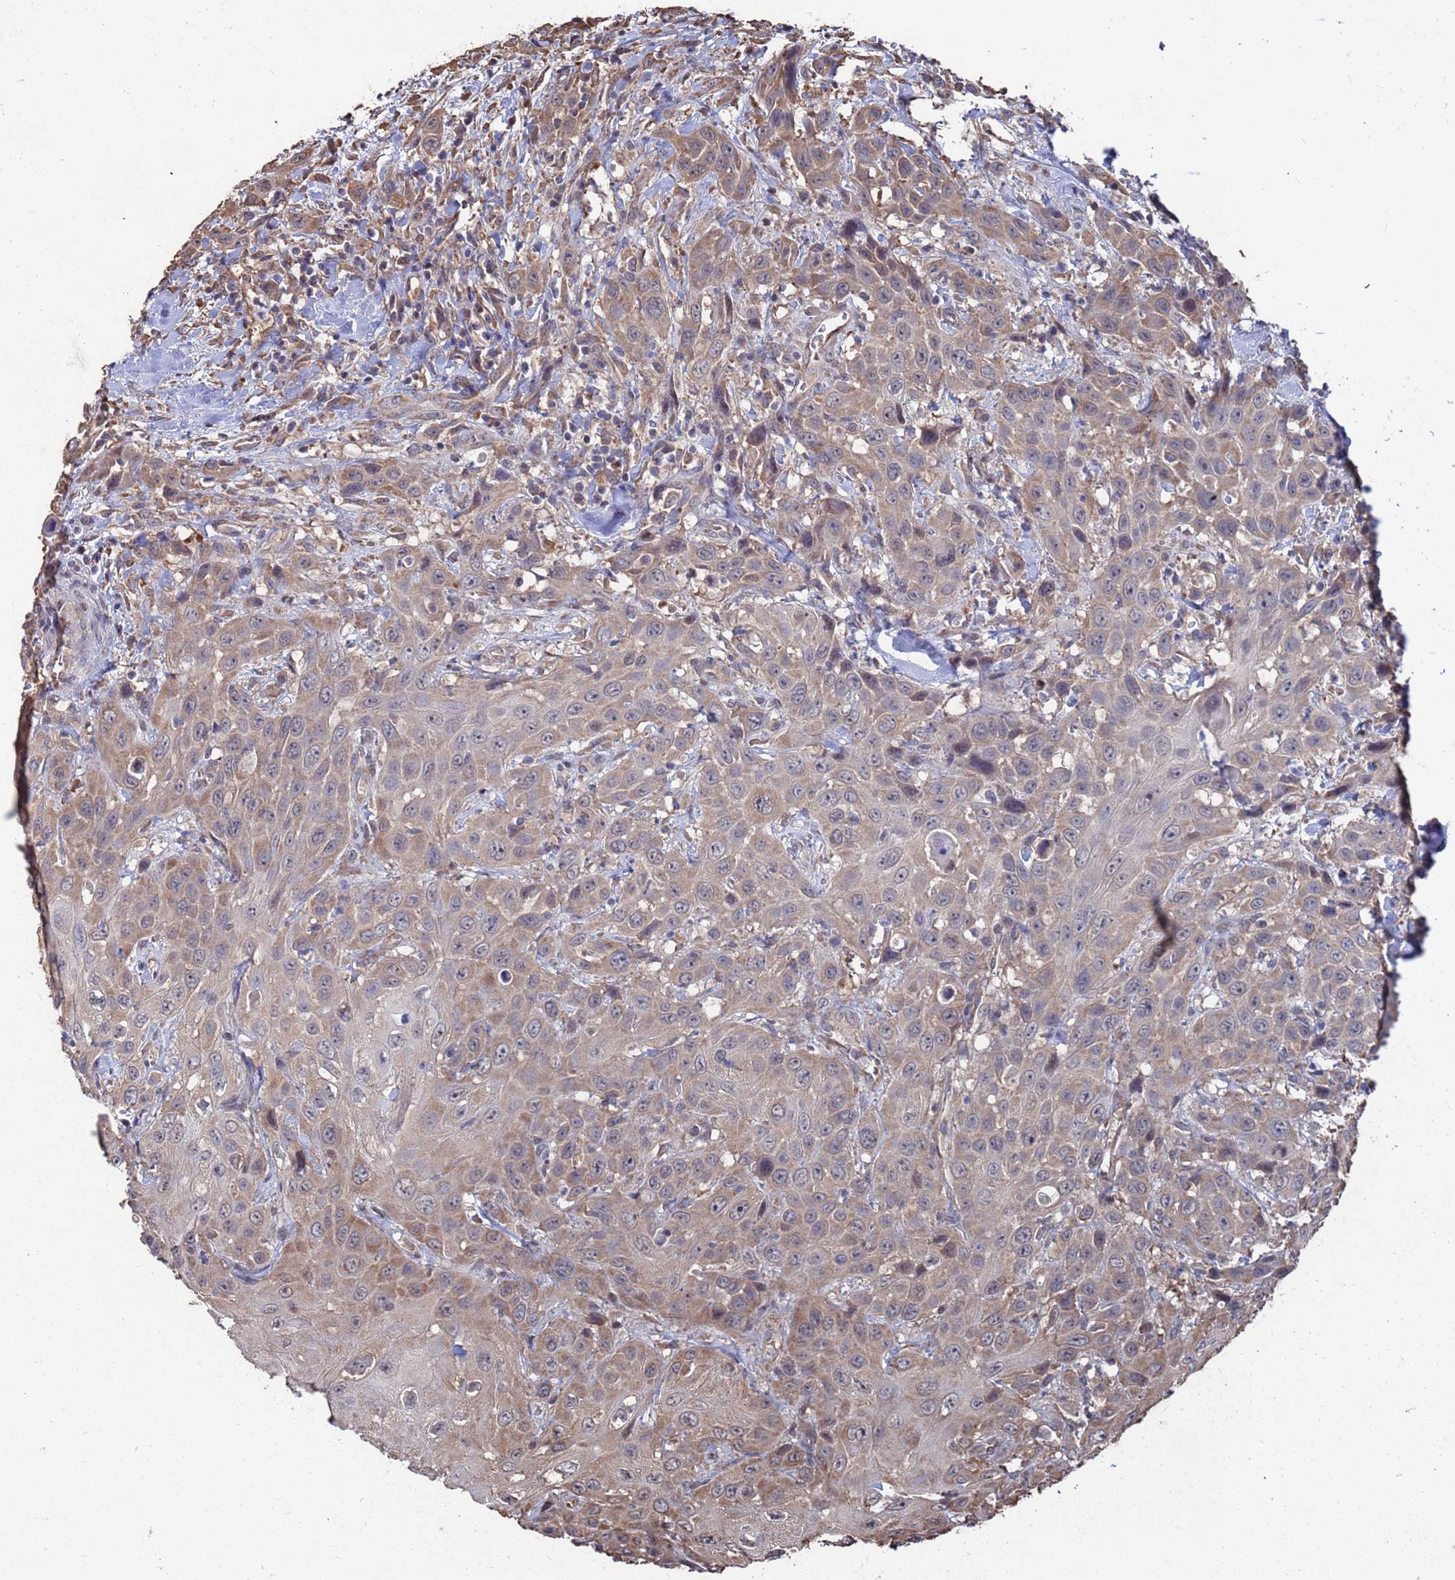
{"staining": {"intensity": "moderate", "quantity": "25%-75%", "location": "cytoplasmic/membranous"}, "tissue": "head and neck cancer", "cell_type": "Tumor cells", "image_type": "cancer", "snomed": [{"axis": "morphology", "description": "Squamous cell carcinoma, NOS"}, {"axis": "topography", "description": "Head-Neck"}], "caption": "A micrograph of squamous cell carcinoma (head and neck) stained for a protein shows moderate cytoplasmic/membranous brown staining in tumor cells.", "gene": "CFAP119", "patient": {"sex": "male", "age": 81}}